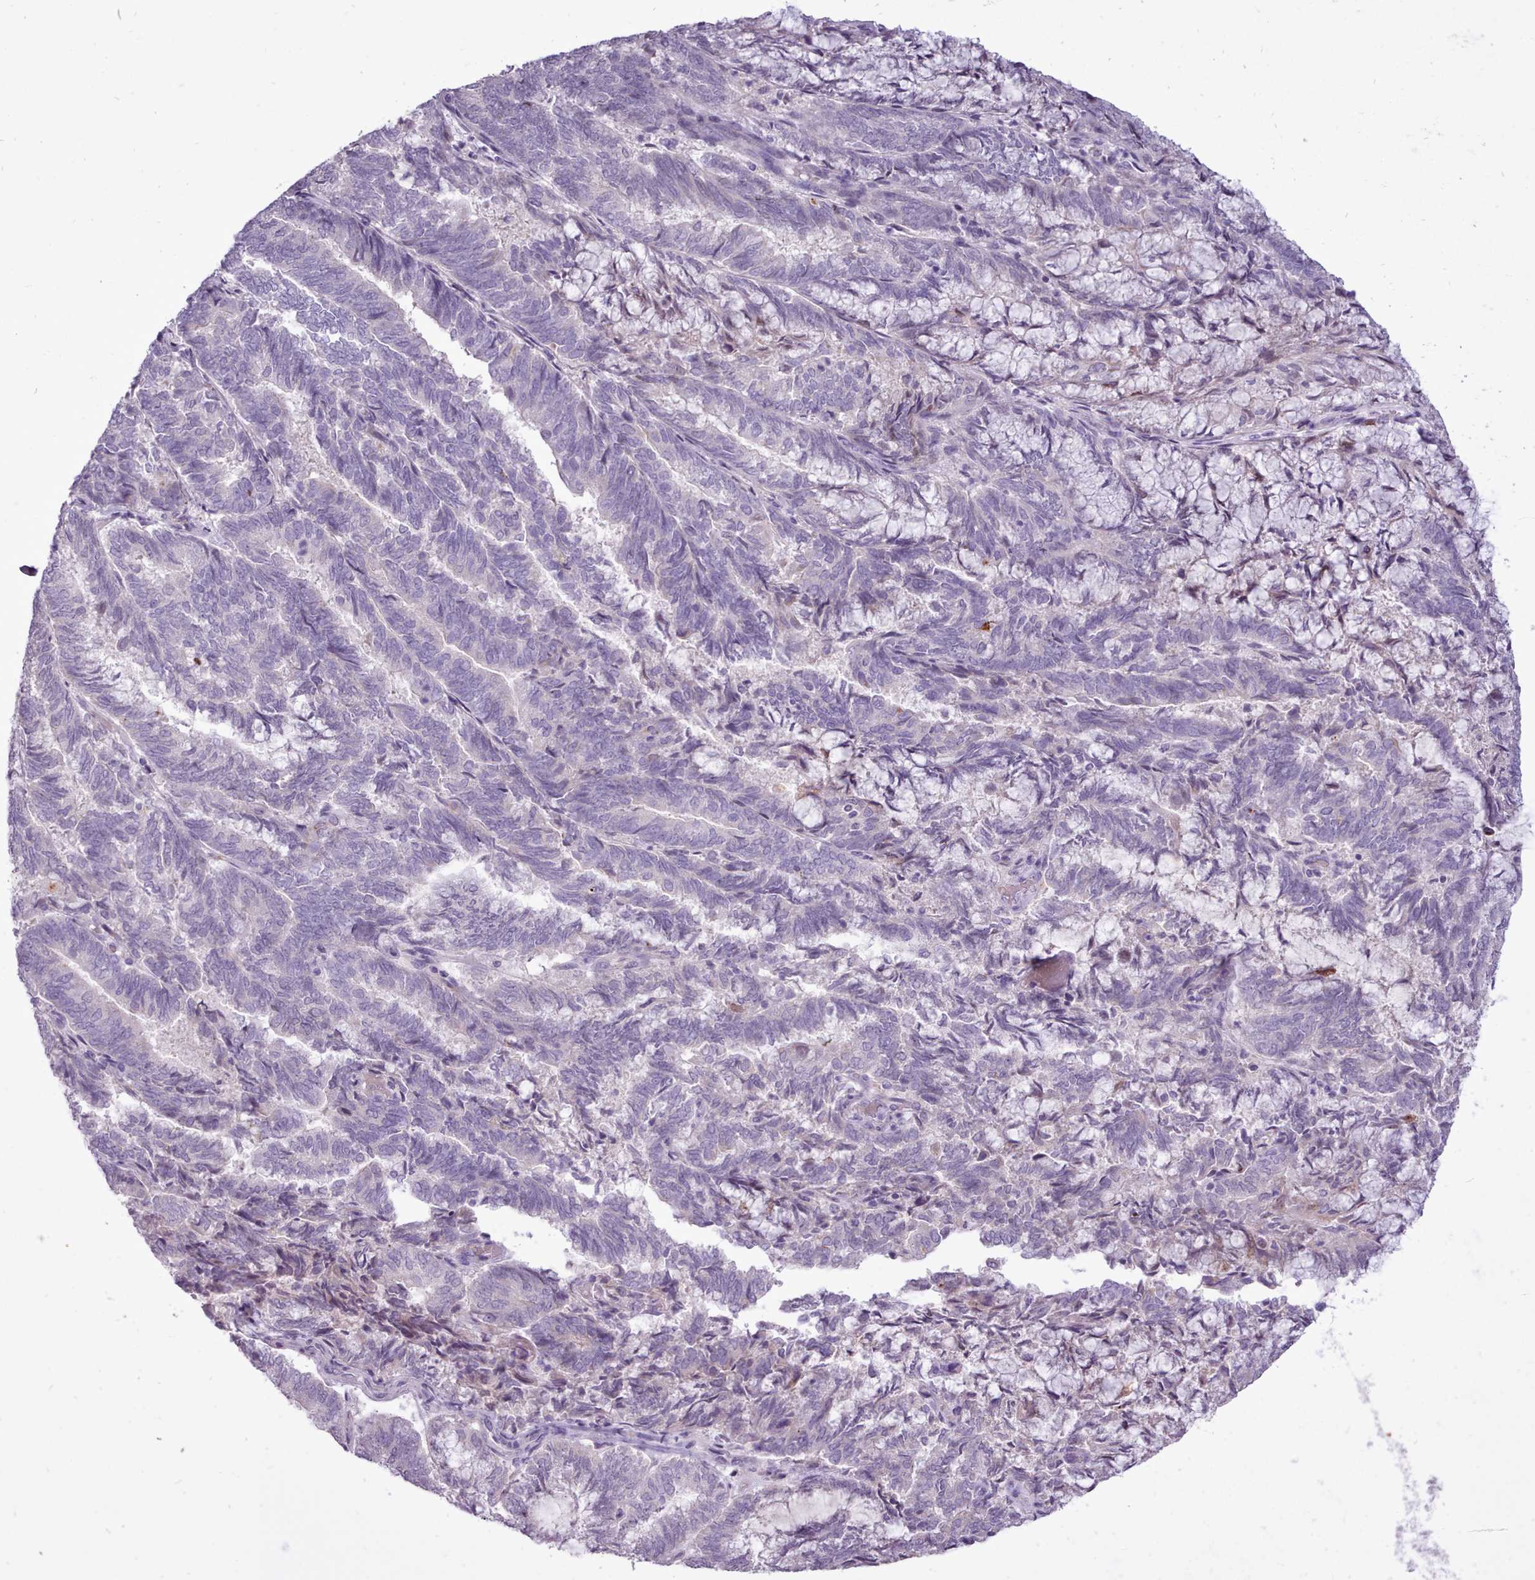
{"staining": {"intensity": "negative", "quantity": "none", "location": "none"}, "tissue": "endometrial cancer", "cell_type": "Tumor cells", "image_type": "cancer", "snomed": [{"axis": "morphology", "description": "Adenocarcinoma, NOS"}, {"axis": "topography", "description": "Endometrium"}], "caption": "A high-resolution histopathology image shows IHC staining of adenocarcinoma (endometrial), which shows no significant expression in tumor cells.", "gene": "ATRAID", "patient": {"sex": "female", "age": 80}}